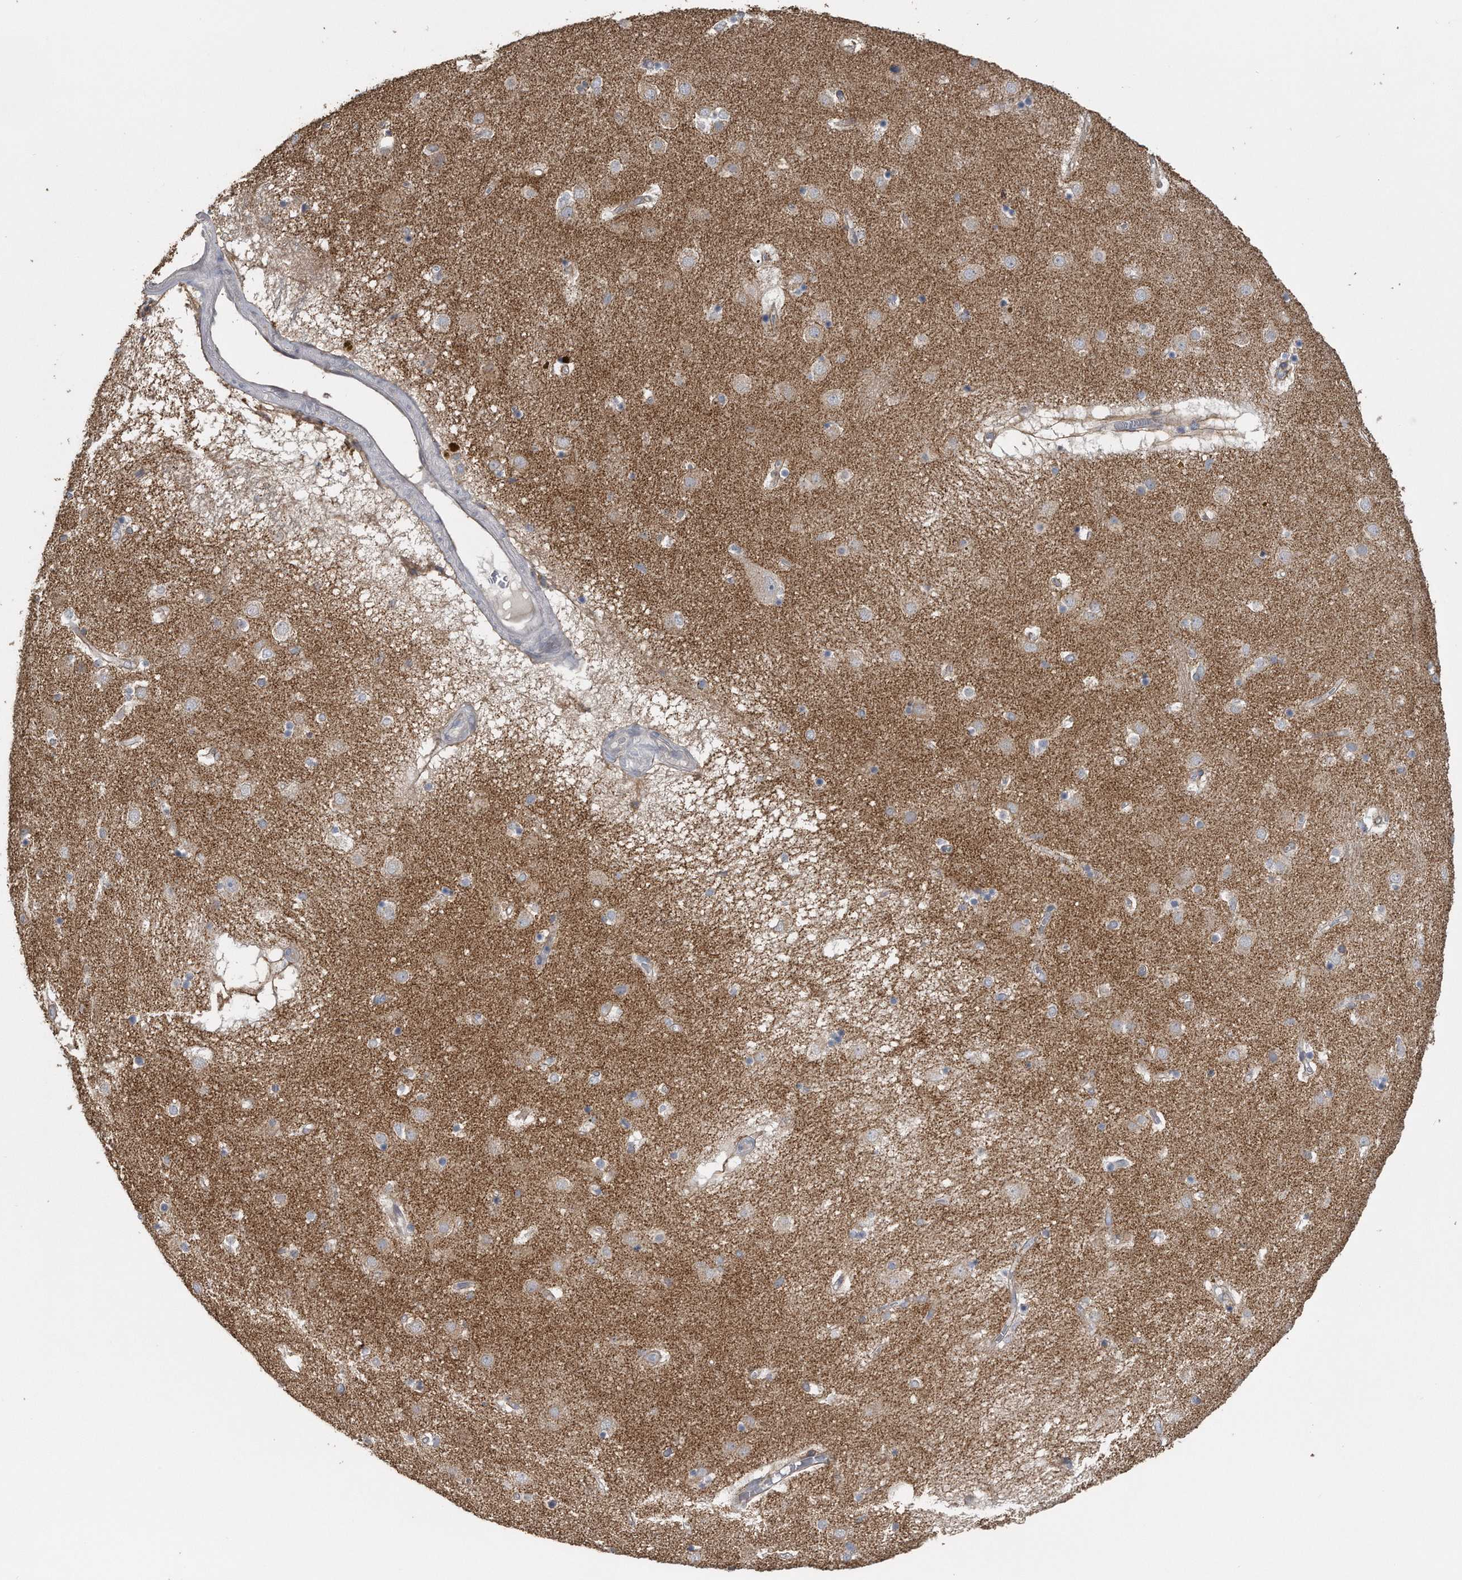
{"staining": {"intensity": "negative", "quantity": "none", "location": "none"}, "tissue": "caudate", "cell_type": "Glial cells", "image_type": "normal", "snomed": [{"axis": "morphology", "description": "Normal tissue, NOS"}, {"axis": "topography", "description": "Lateral ventricle wall"}], "caption": "Immunohistochemical staining of normal human caudate displays no significant positivity in glial cells.", "gene": "PCLO", "patient": {"sex": "male", "age": 70}}